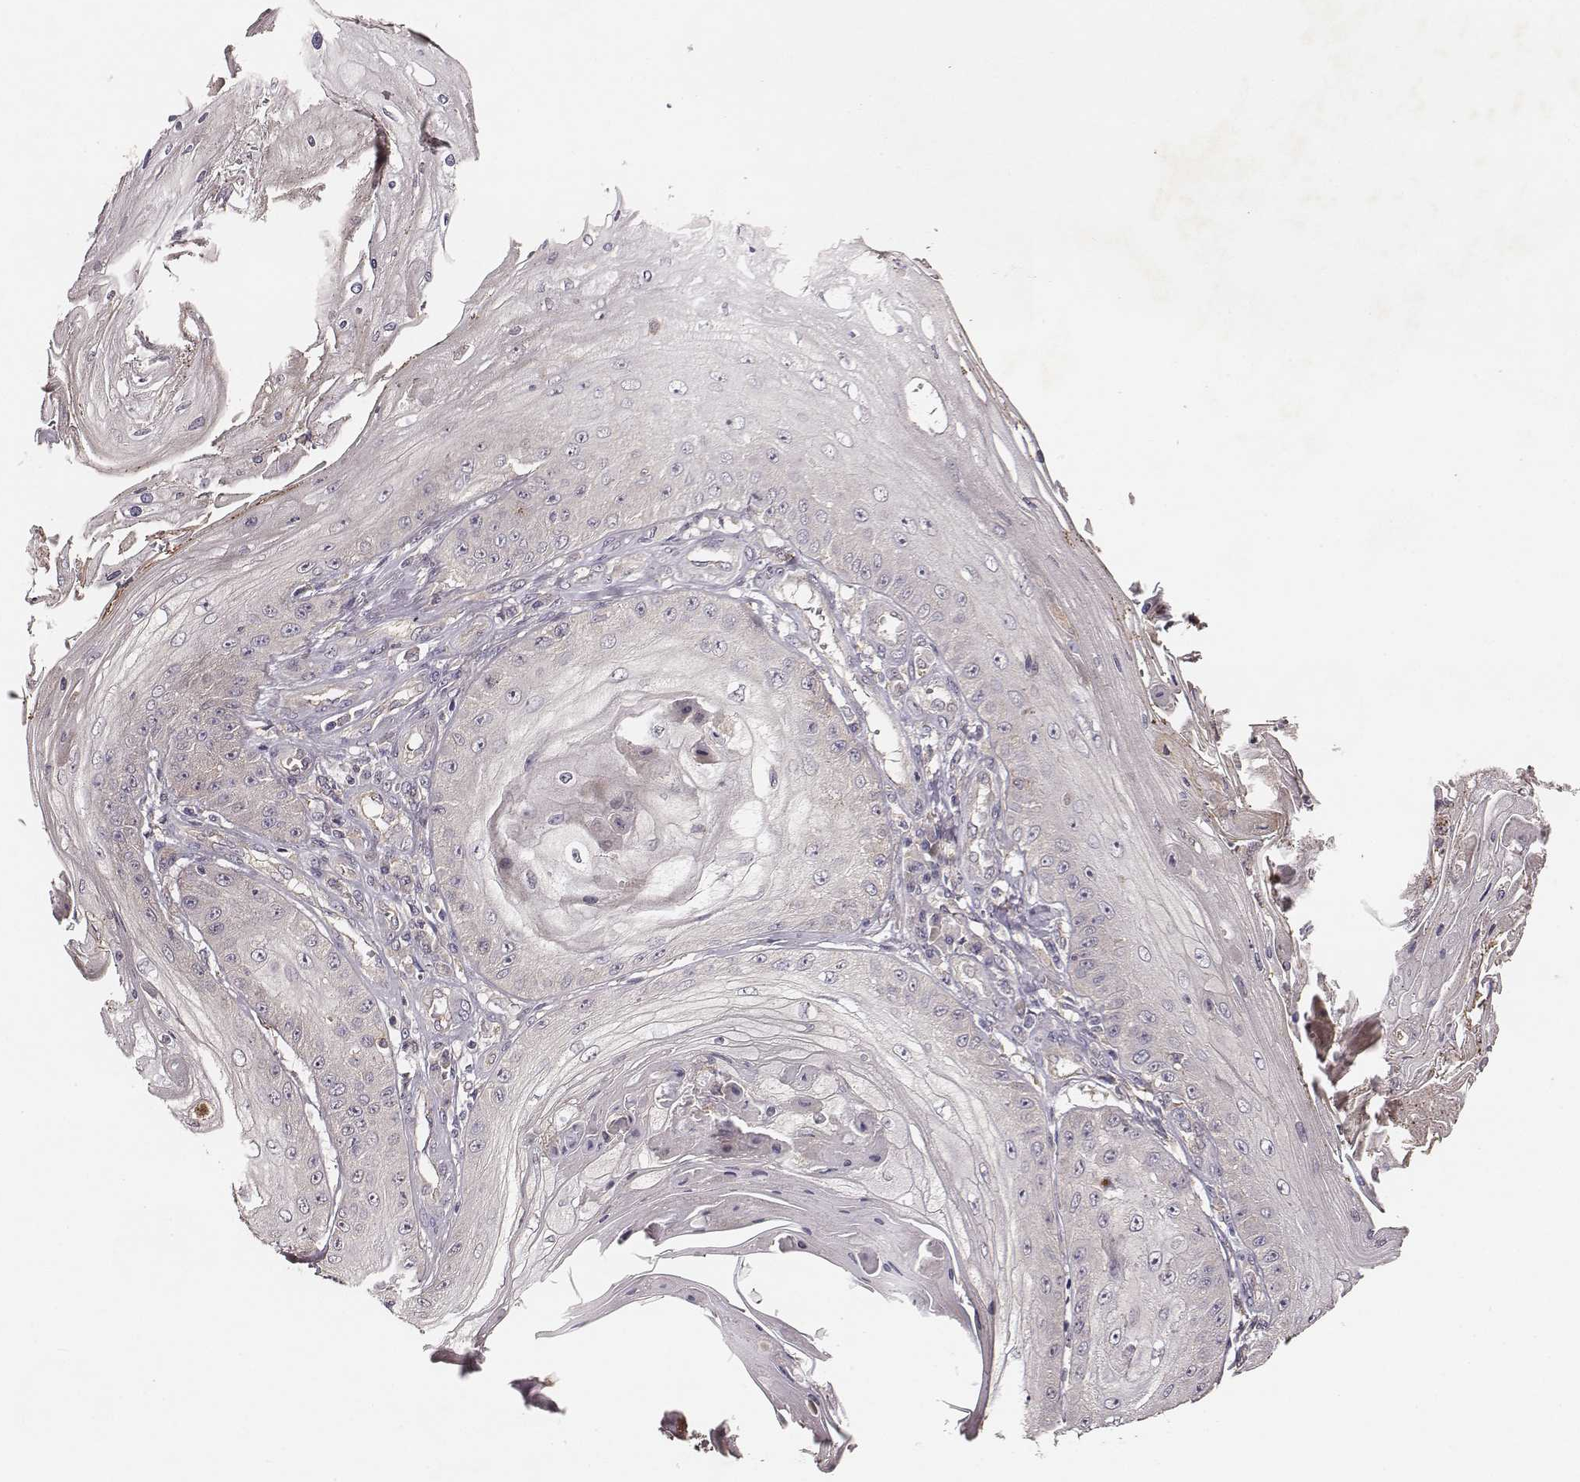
{"staining": {"intensity": "negative", "quantity": "none", "location": "none"}, "tissue": "skin cancer", "cell_type": "Tumor cells", "image_type": "cancer", "snomed": [{"axis": "morphology", "description": "Squamous cell carcinoma, NOS"}, {"axis": "topography", "description": "Skin"}], "caption": "IHC photomicrograph of neoplastic tissue: skin squamous cell carcinoma stained with DAB (3,3'-diaminobenzidine) exhibits no significant protein expression in tumor cells.", "gene": "VPS26A", "patient": {"sex": "male", "age": 70}}